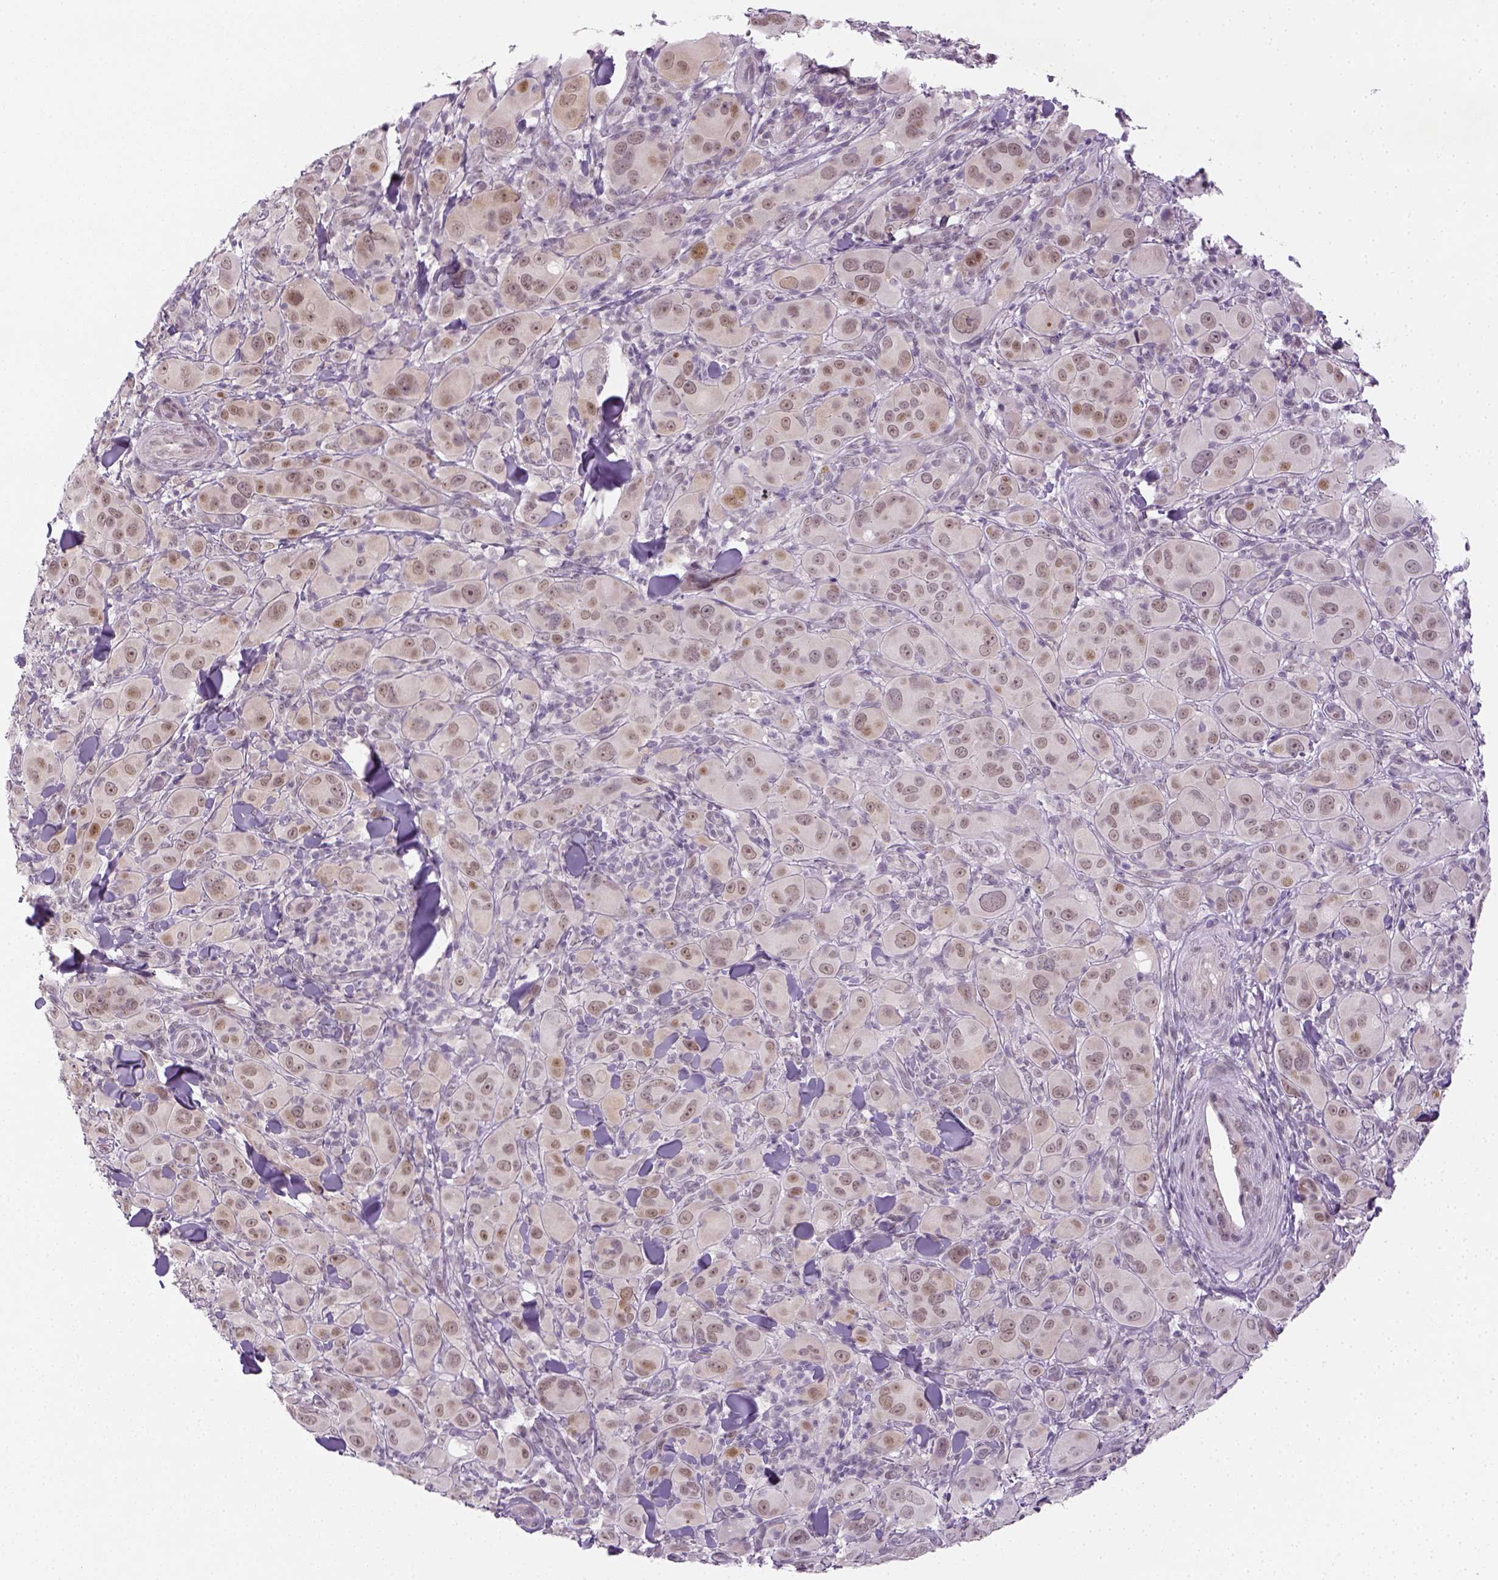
{"staining": {"intensity": "weak", "quantity": ">75%", "location": "nuclear"}, "tissue": "melanoma", "cell_type": "Tumor cells", "image_type": "cancer", "snomed": [{"axis": "morphology", "description": "Malignant melanoma, NOS"}, {"axis": "topography", "description": "Skin"}], "caption": "The immunohistochemical stain labels weak nuclear staining in tumor cells of melanoma tissue.", "gene": "MAGEB3", "patient": {"sex": "female", "age": 87}}